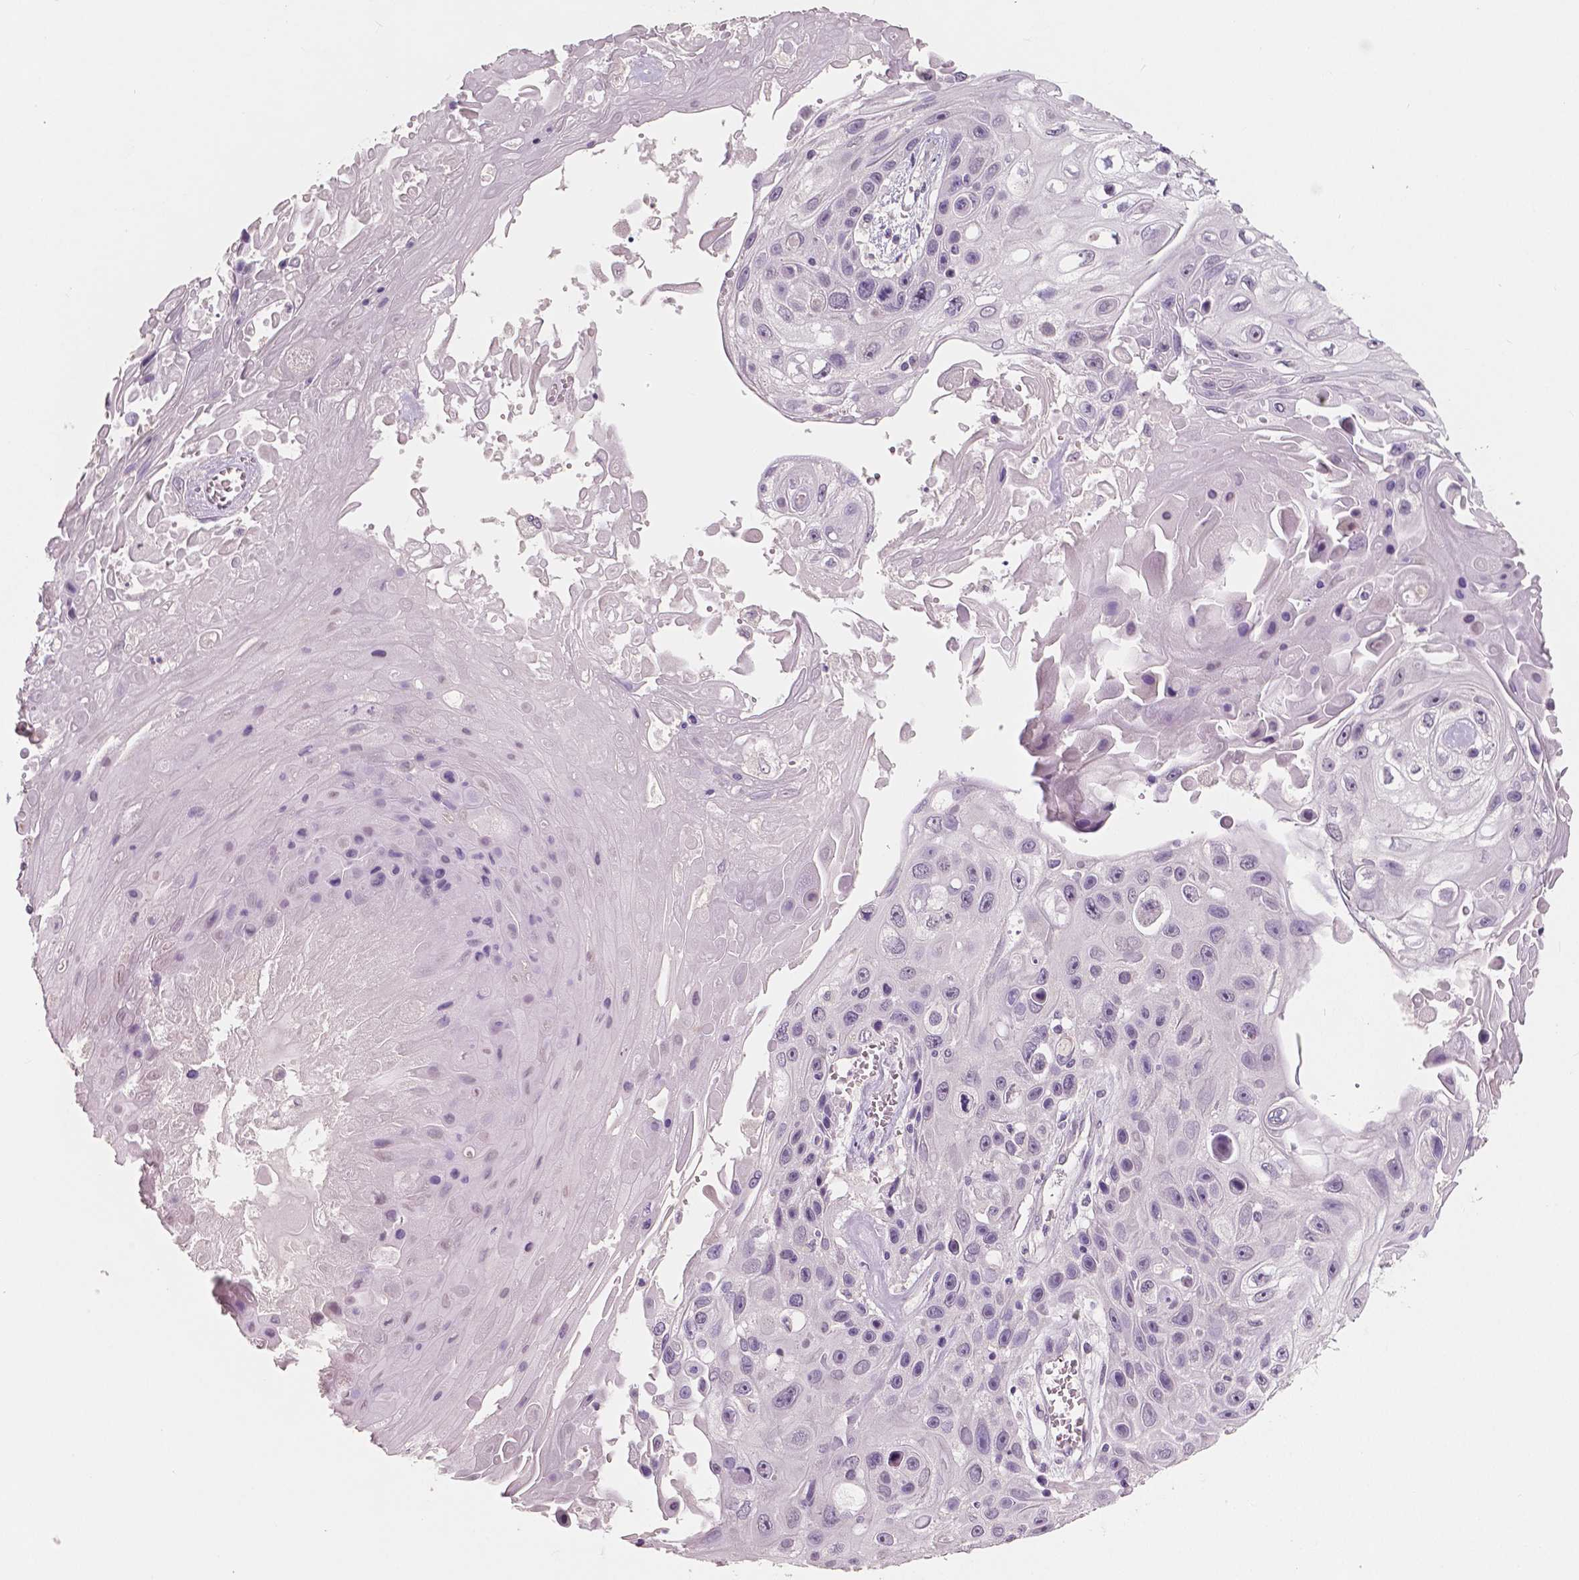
{"staining": {"intensity": "negative", "quantity": "none", "location": "none"}, "tissue": "skin cancer", "cell_type": "Tumor cells", "image_type": "cancer", "snomed": [{"axis": "morphology", "description": "Squamous cell carcinoma, NOS"}, {"axis": "topography", "description": "Skin"}], "caption": "The immunohistochemistry micrograph has no significant staining in tumor cells of squamous cell carcinoma (skin) tissue. (Stains: DAB IHC with hematoxylin counter stain, Microscopy: brightfield microscopy at high magnification).", "gene": "NECAB1", "patient": {"sex": "male", "age": 82}}